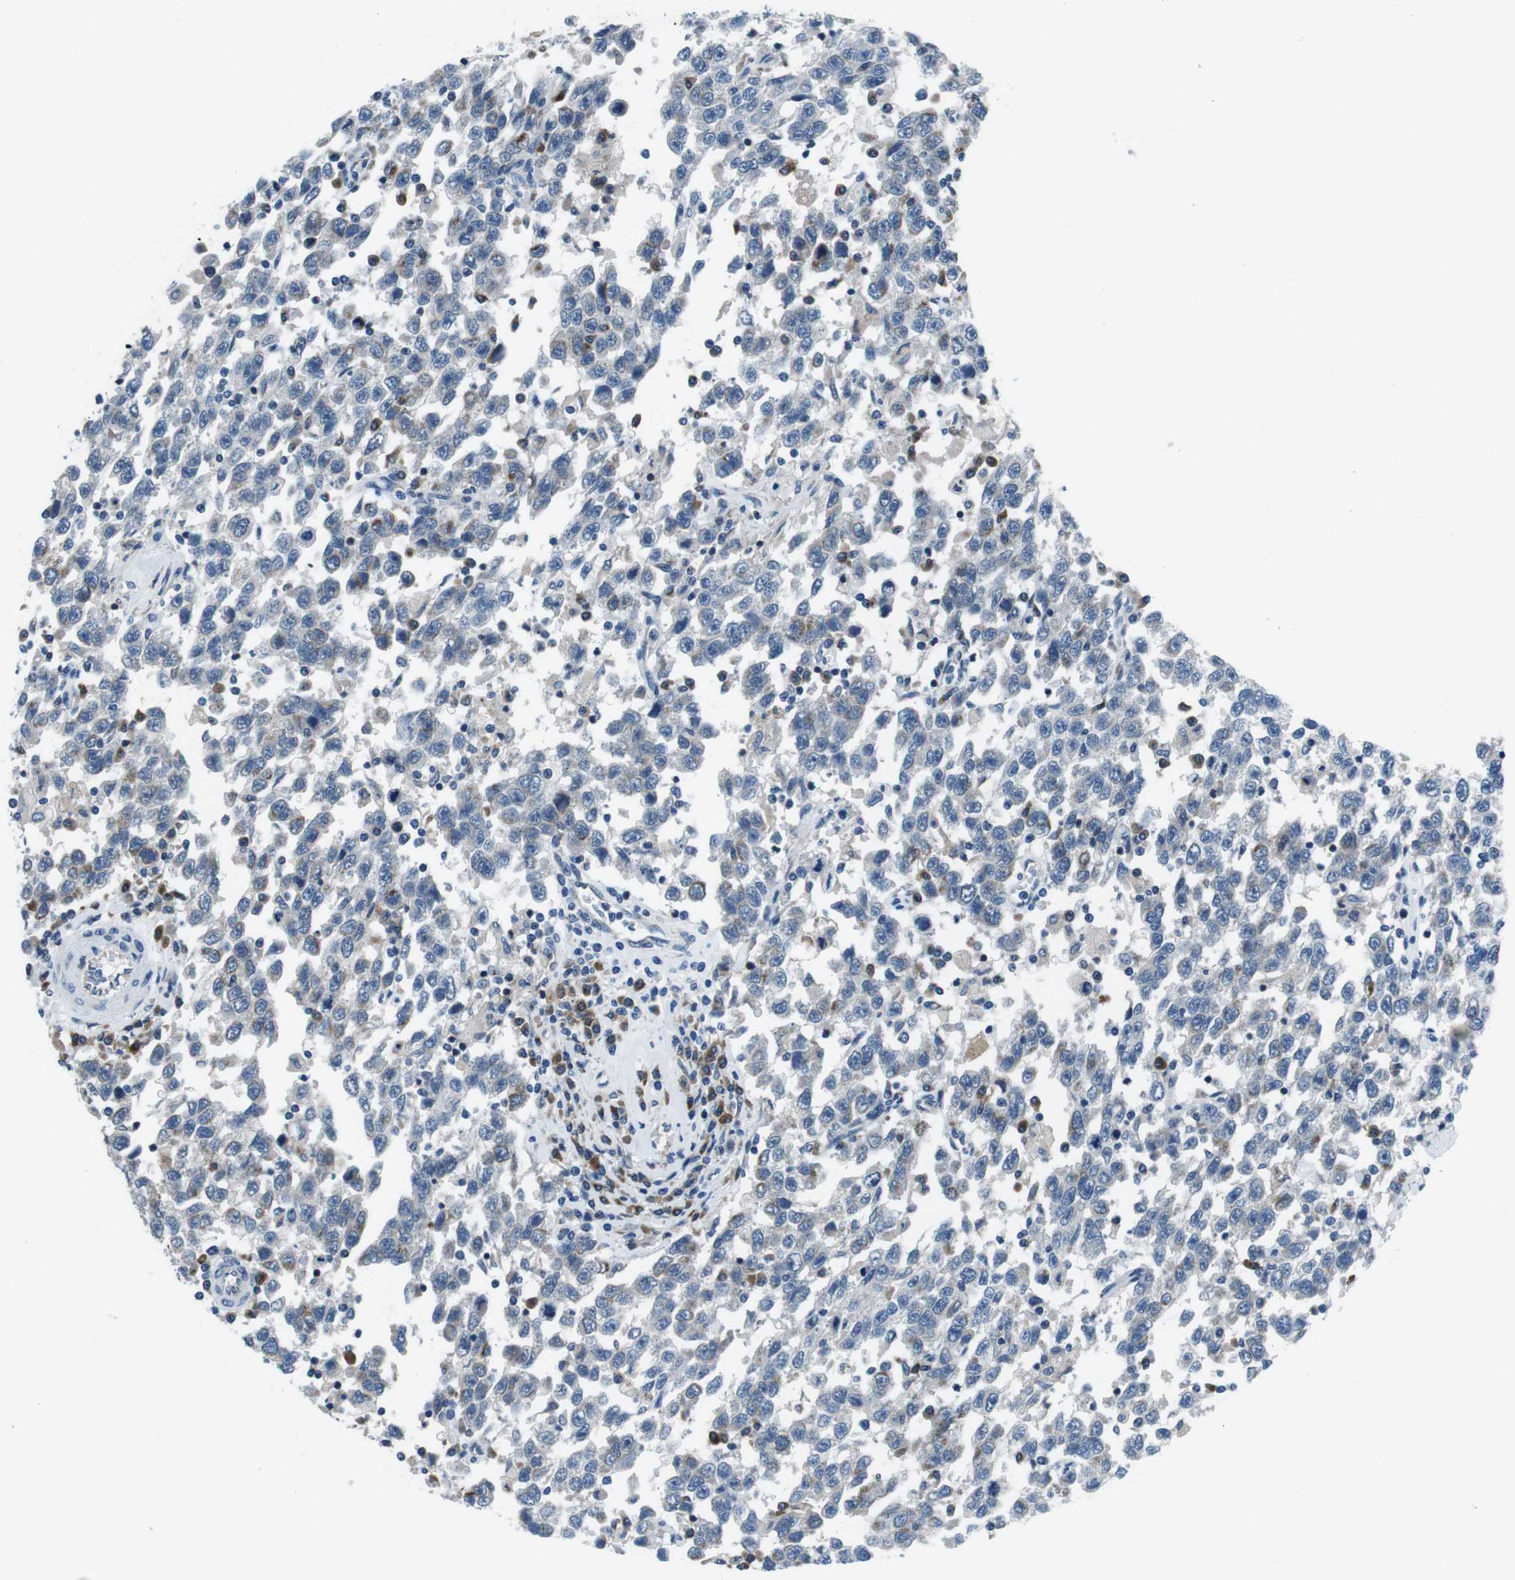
{"staining": {"intensity": "negative", "quantity": "none", "location": "none"}, "tissue": "testis cancer", "cell_type": "Tumor cells", "image_type": "cancer", "snomed": [{"axis": "morphology", "description": "Seminoma, NOS"}, {"axis": "topography", "description": "Testis"}], "caption": "This is an IHC image of testis cancer (seminoma). There is no positivity in tumor cells.", "gene": "NUCB2", "patient": {"sex": "male", "age": 41}}